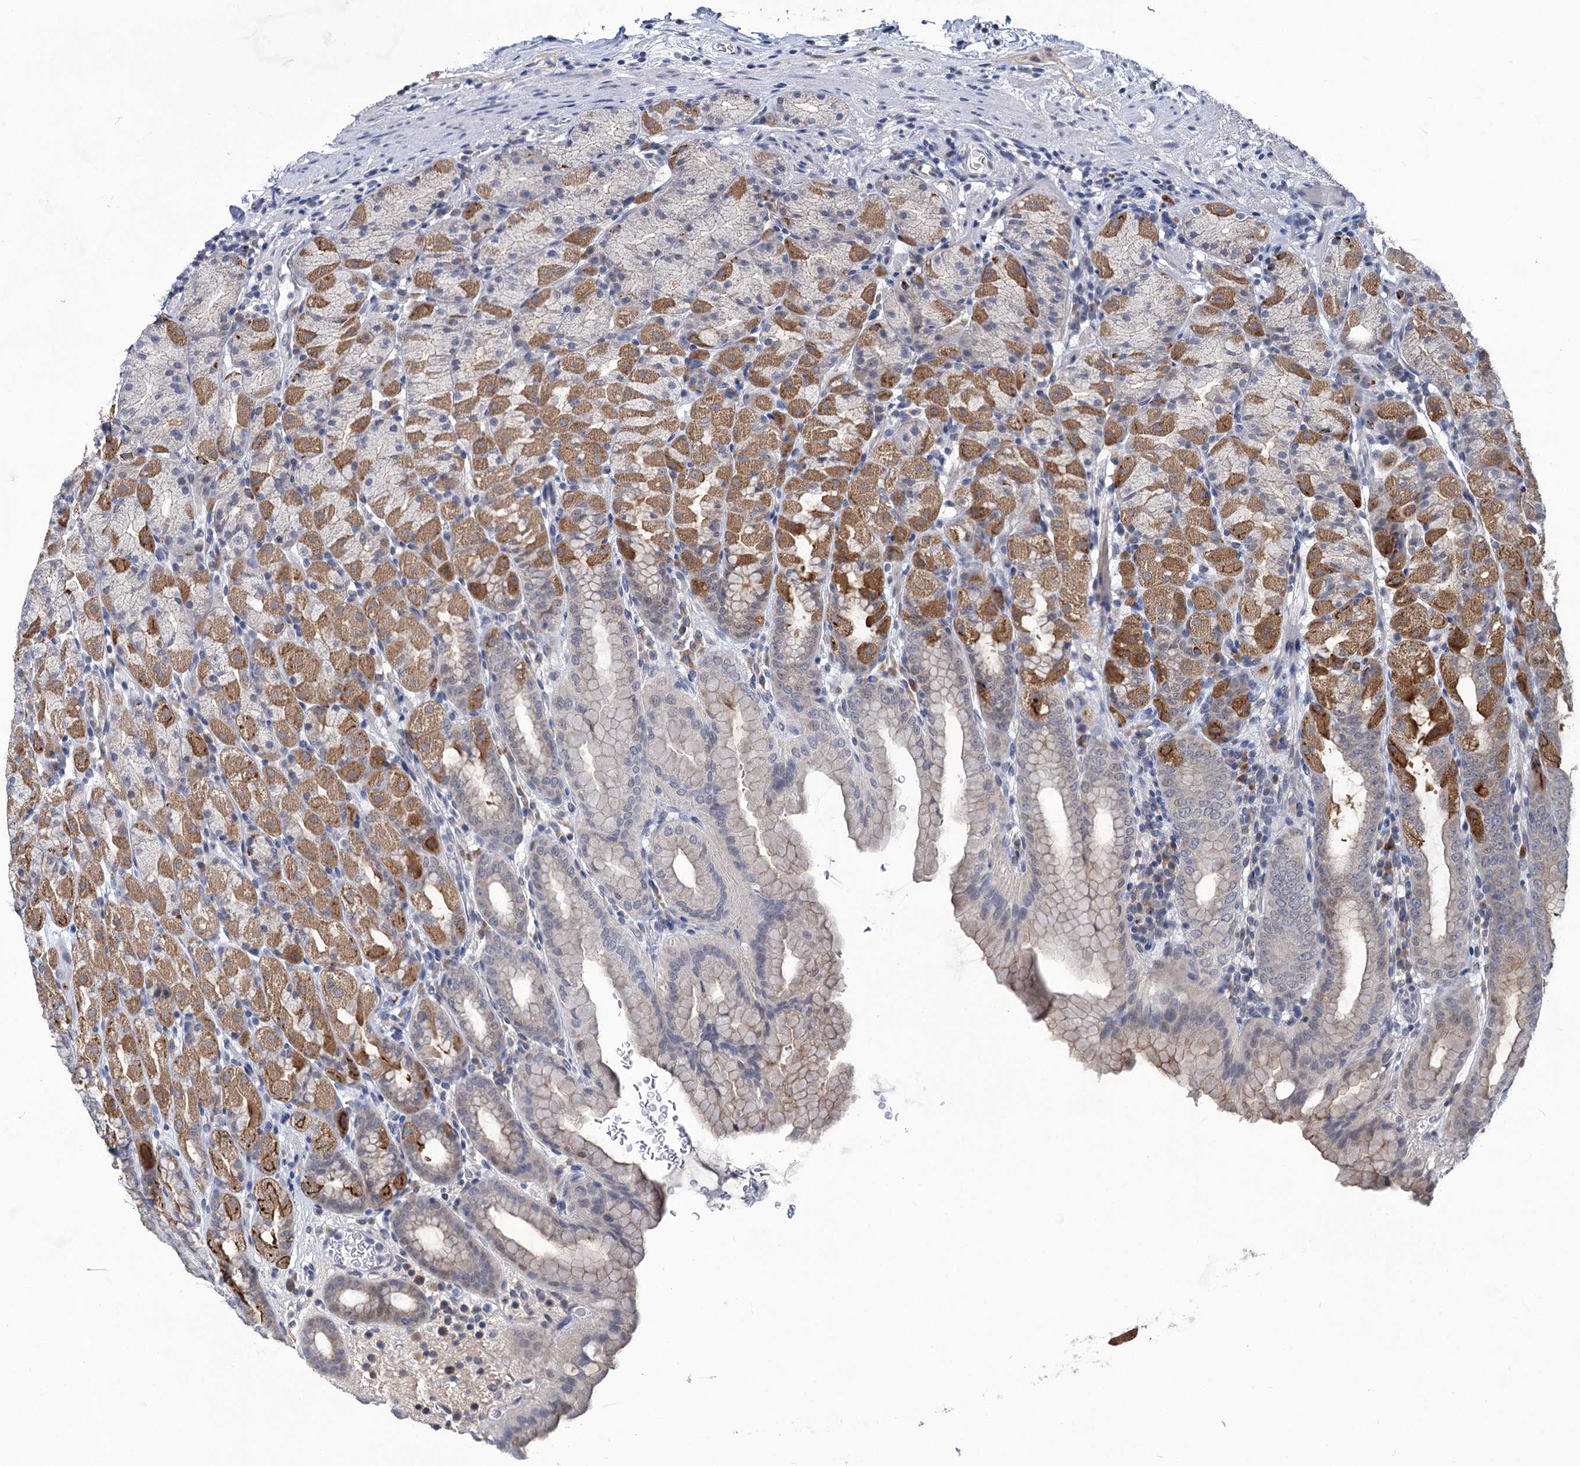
{"staining": {"intensity": "moderate", "quantity": "25%-75%", "location": "cytoplasmic/membranous"}, "tissue": "stomach", "cell_type": "Glandular cells", "image_type": "normal", "snomed": [{"axis": "morphology", "description": "Normal tissue, NOS"}, {"axis": "topography", "description": "Stomach, upper"}], "caption": "Brown immunohistochemical staining in benign human stomach demonstrates moderate cytoplasmic/membranous staining in approximately 25%-75% of glandular cells.", "gene": "TTC17", "patient": {"sex": "male", "age": 68}}